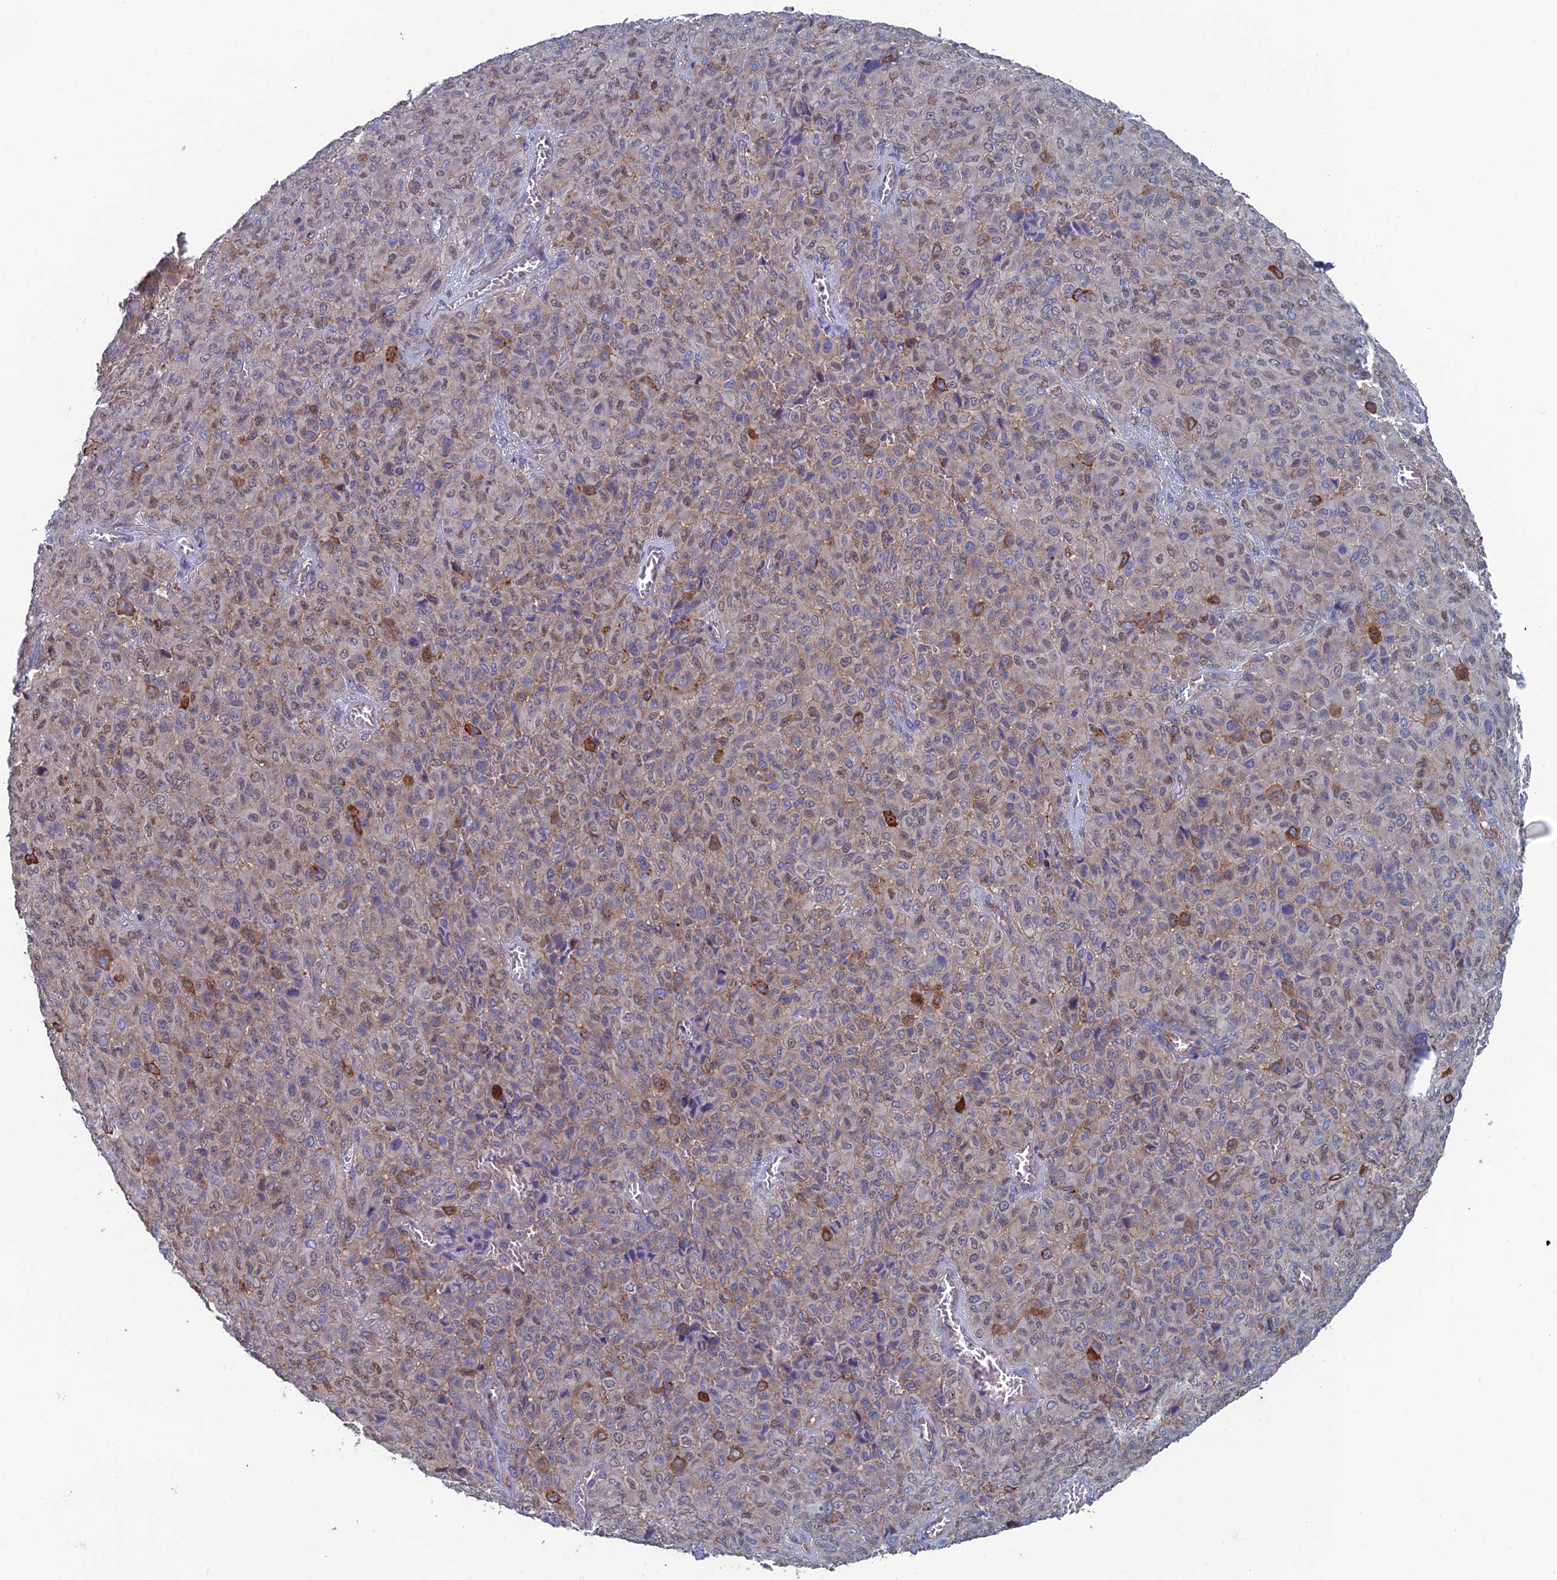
{"staining": {"intensity": "moderate", "quantity": "<25%", "location": "cytoplasmic/membranous"}, "tissue": "melanoma", "cell_type": "Tumor cells", "image_type": "cancer", "snomed": [{"axis": "morphology", "description": "Malignant melanoma, Metastatic site"}, {"axis": "topography", "description": "Skin"}], "caption": "Immunohistochemistry image of neoplastic tissue: human malignant melanoma (metastatic site) stained using immunohistochemistry shows low levels of moderate protein expression localized specifically in the cytoplasmic/membranous of tumor cells, appearing as a cytoplasmic/membranous brown color.", "gene": "SNX11", "patient": {"sex": "female", "age": 81}}